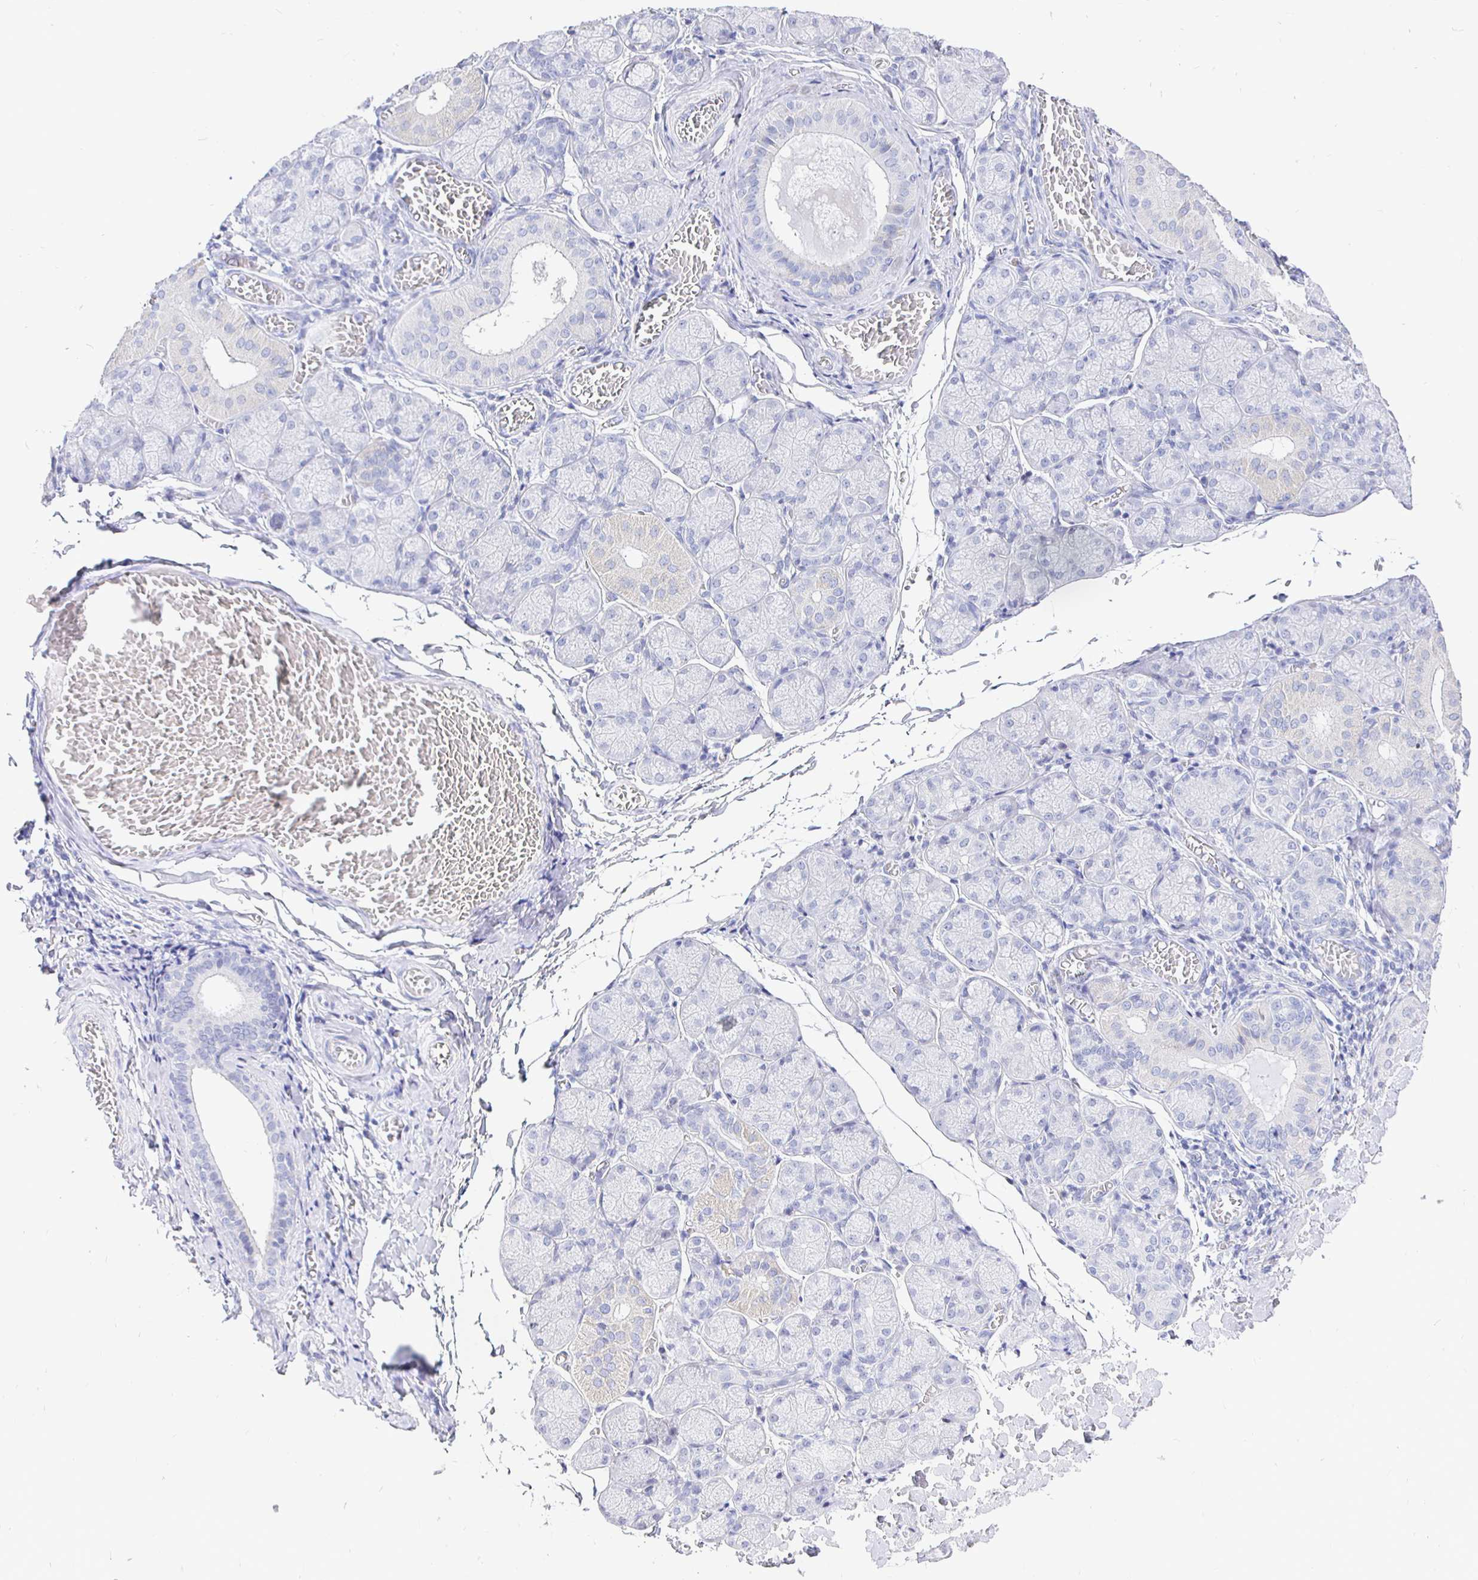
{"staining": {"intensity": "negative", "quantity": "none", "location": "none"}, "tissue": "salivary gland", "cell_type": "Glandular cells", "image_type": "normal", "snomed": [{"axis": "morphology", "description": "Normal tissue, NOS"}, {"axis": "topography", "description": "Salivary gland"}], "caption": "Salivary gland stained for a protein using immunohistochemistry displays no positivity glandular cells.", "gene": "CR2", "patient": {"sex": "female", "age": 24}}